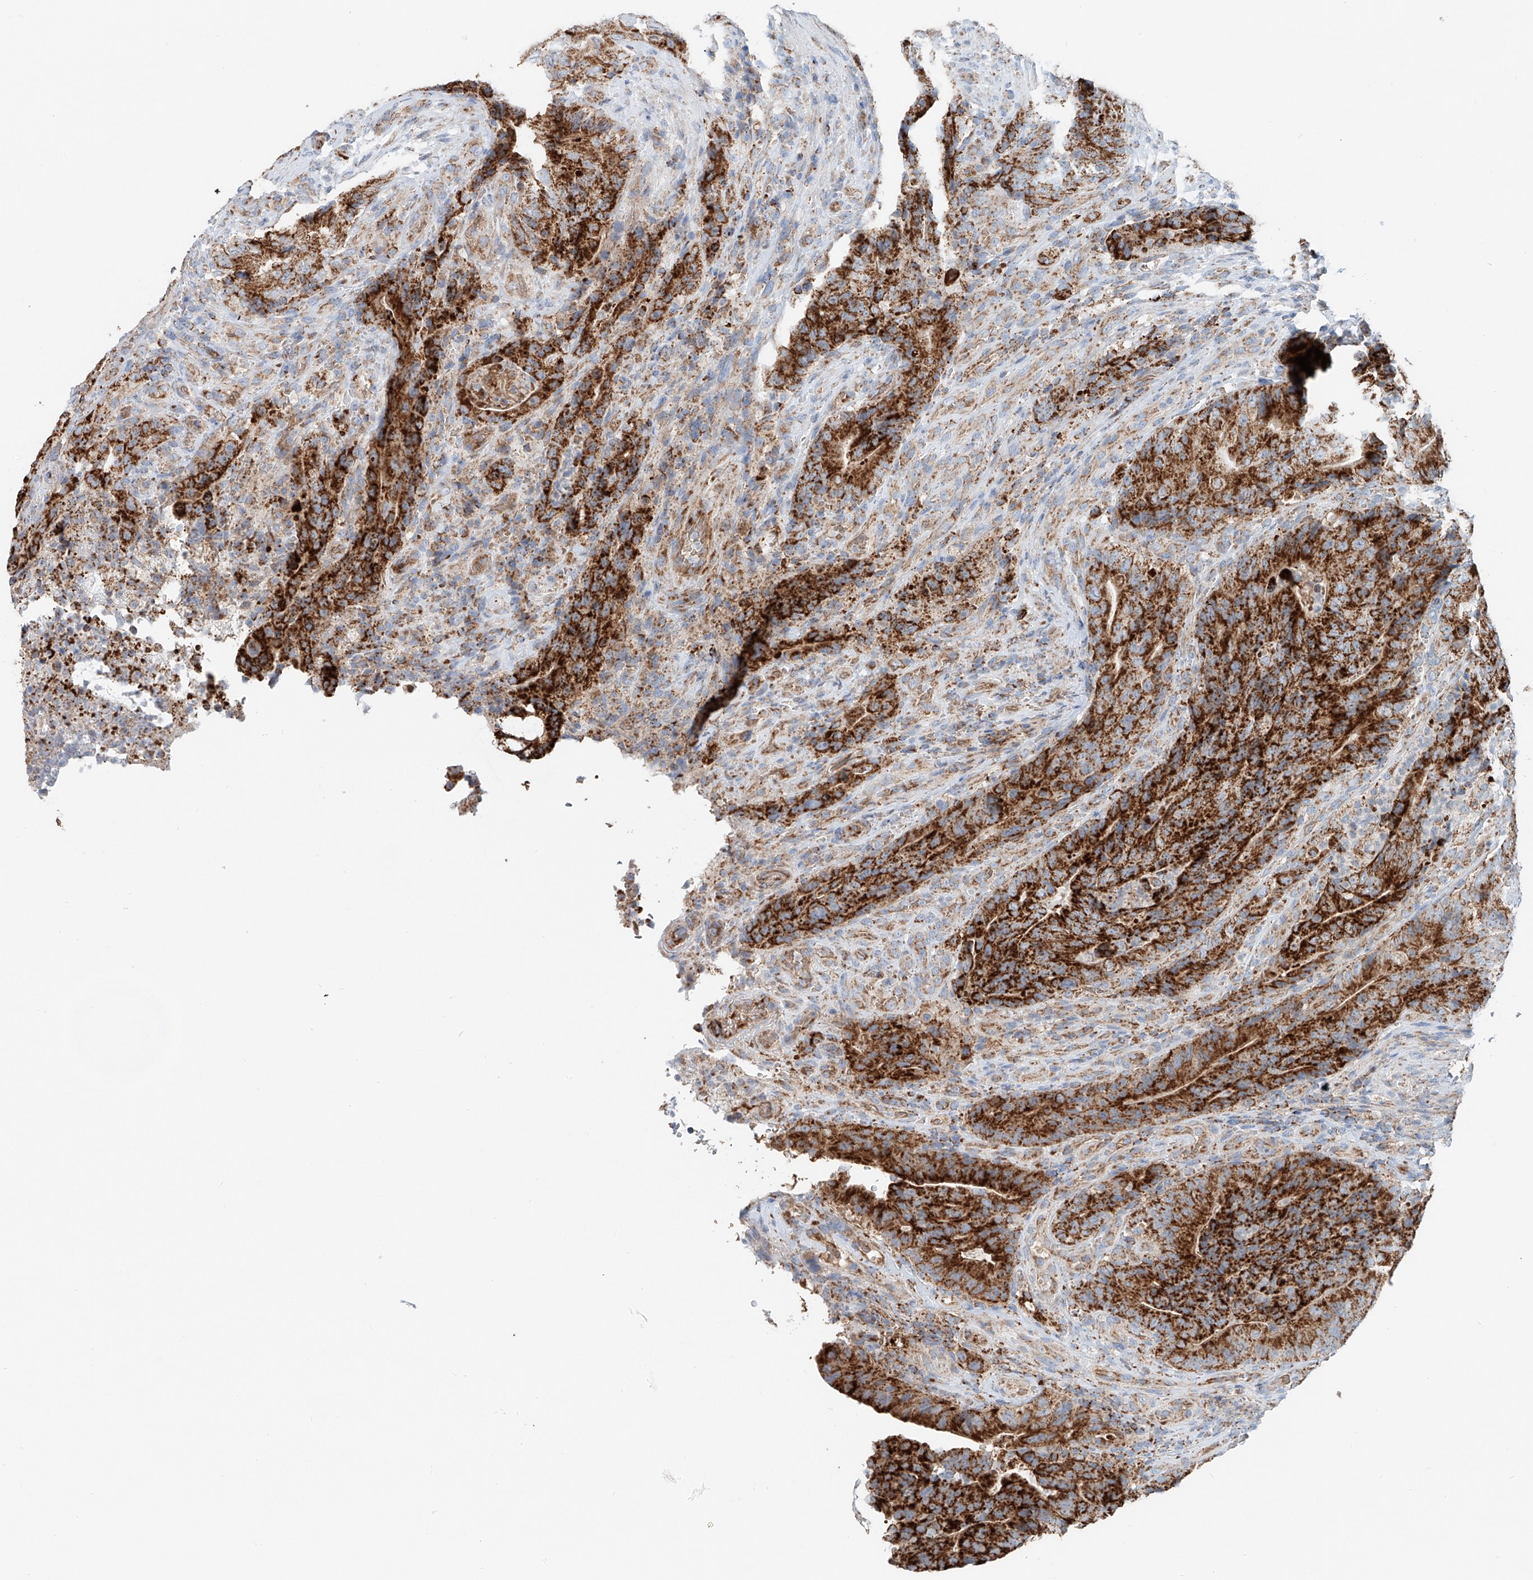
{"staining": {"intensity": "strong", "quantity": ">75%", "location": "cytoplasmic/membranous"}, "tissue": "colorectal cancer", "cell_type": "Tumor cells", "image_type": "cancer", "snomed": [{"axis": "morphology", "description": "Normal tissue, NOS"}, {"axis": "topography", "description": "Colon"}], "caption": "The image displays a brown stain indicating the presence of a protein in the cytoplasmic/membranous of tumor cells in colorectal cancer.", "gene": "CARD10", "patient": {"sex": "female", "age": 82}}